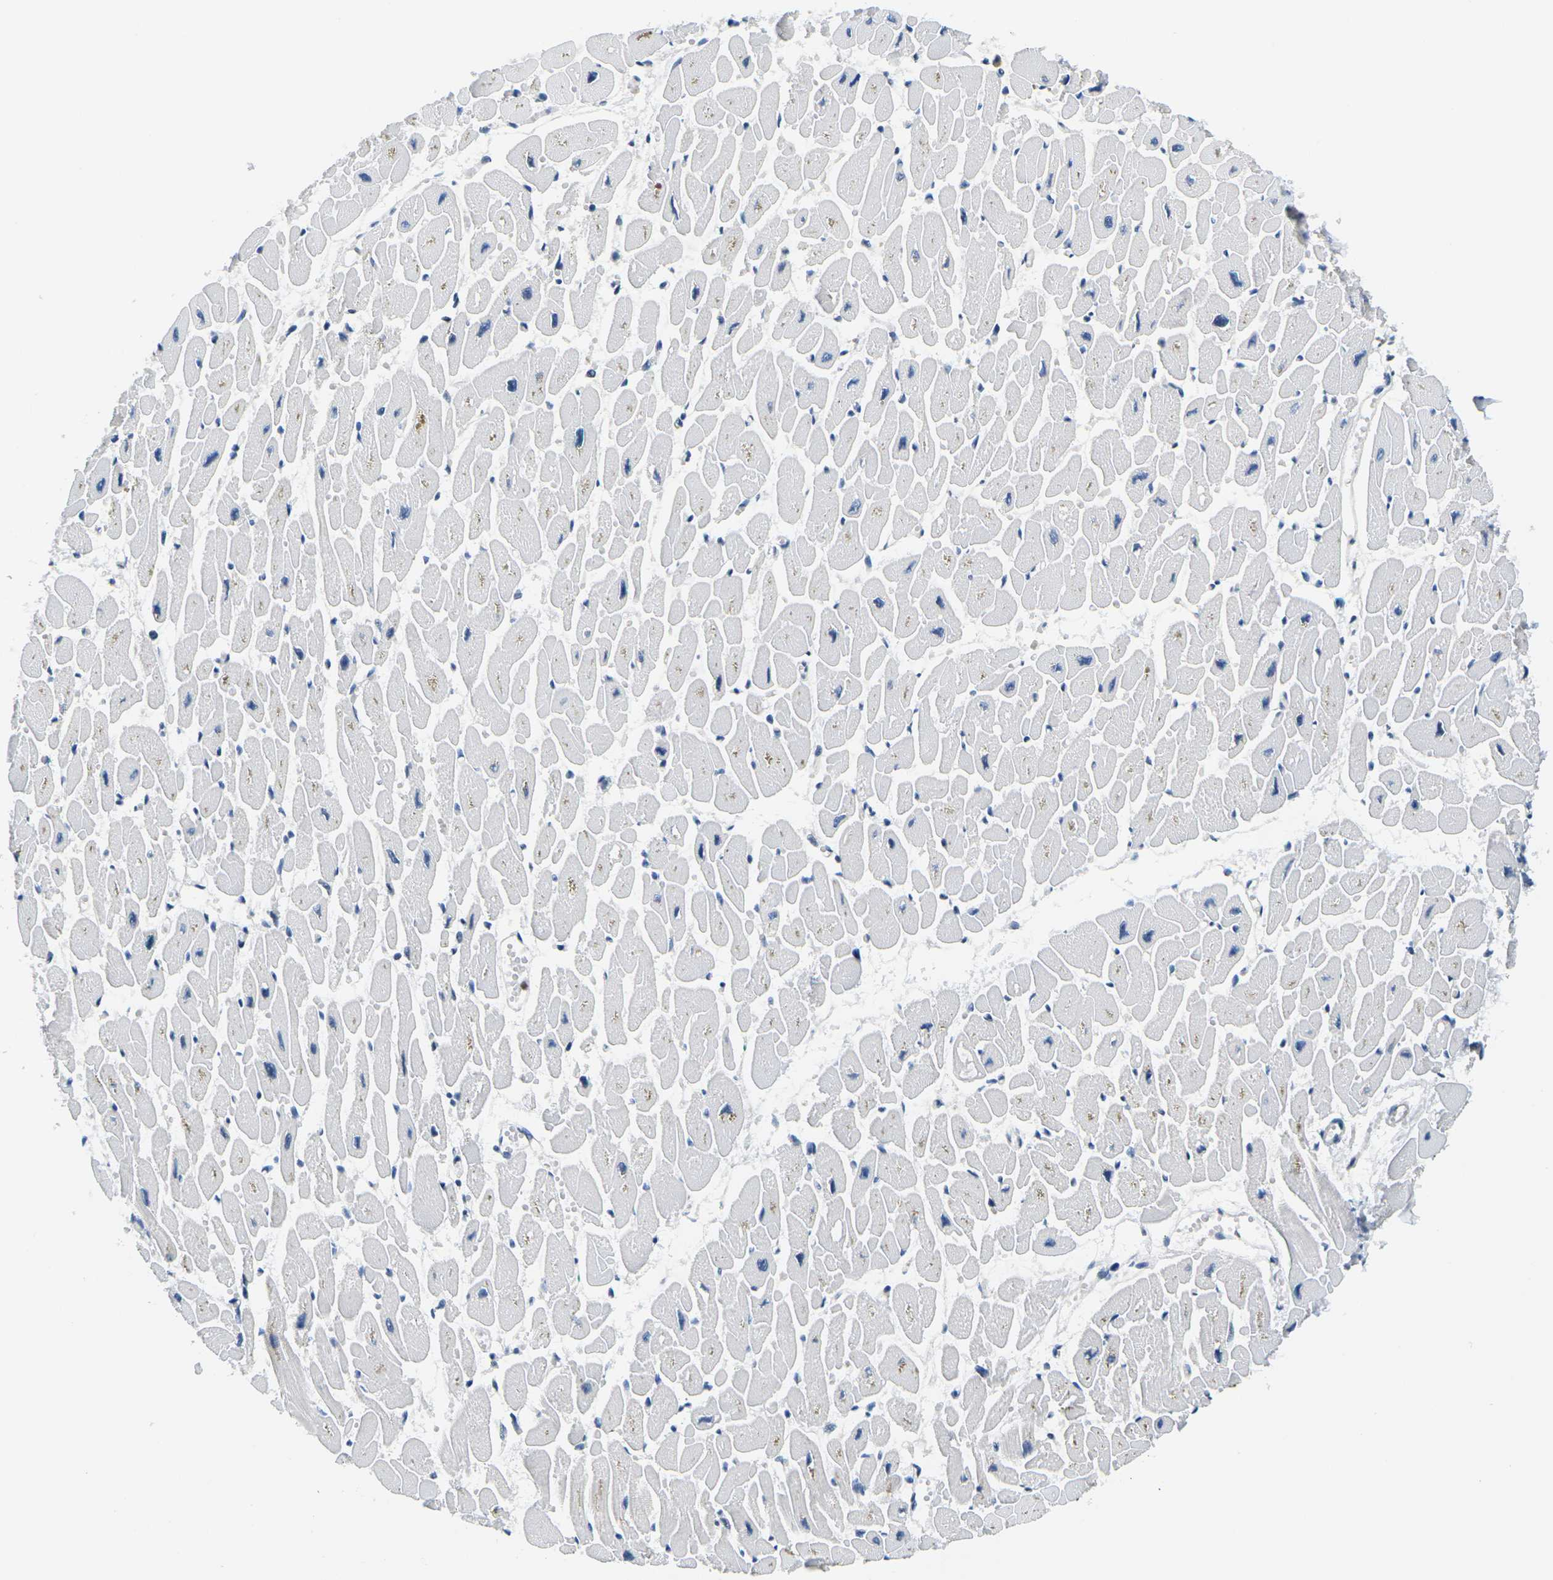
{"staining": {"intensity": "weak", "quantity": "<25%", "location": "nuclear"}, "tissue": "heart muscle", "cell_type": "Cardiomyocytes", "image_type": "normal", "snomed": [{"axis": "morphology", "description": "Normal tissue, NOS"}, {"axis": "topography", "description": "Heart"}], "caption": "Cardiomyocytes show no significant staining in normal heart muscle. (Stains: DAB (3,3'-diaminobenzidine) immunohistochemistry (IHC) with hematoxylin counter stain, Microscopy: brightfield microscopy at high magnification).", "gene": "PRPF8", "patient": {"sex": "female", "age": 54}}